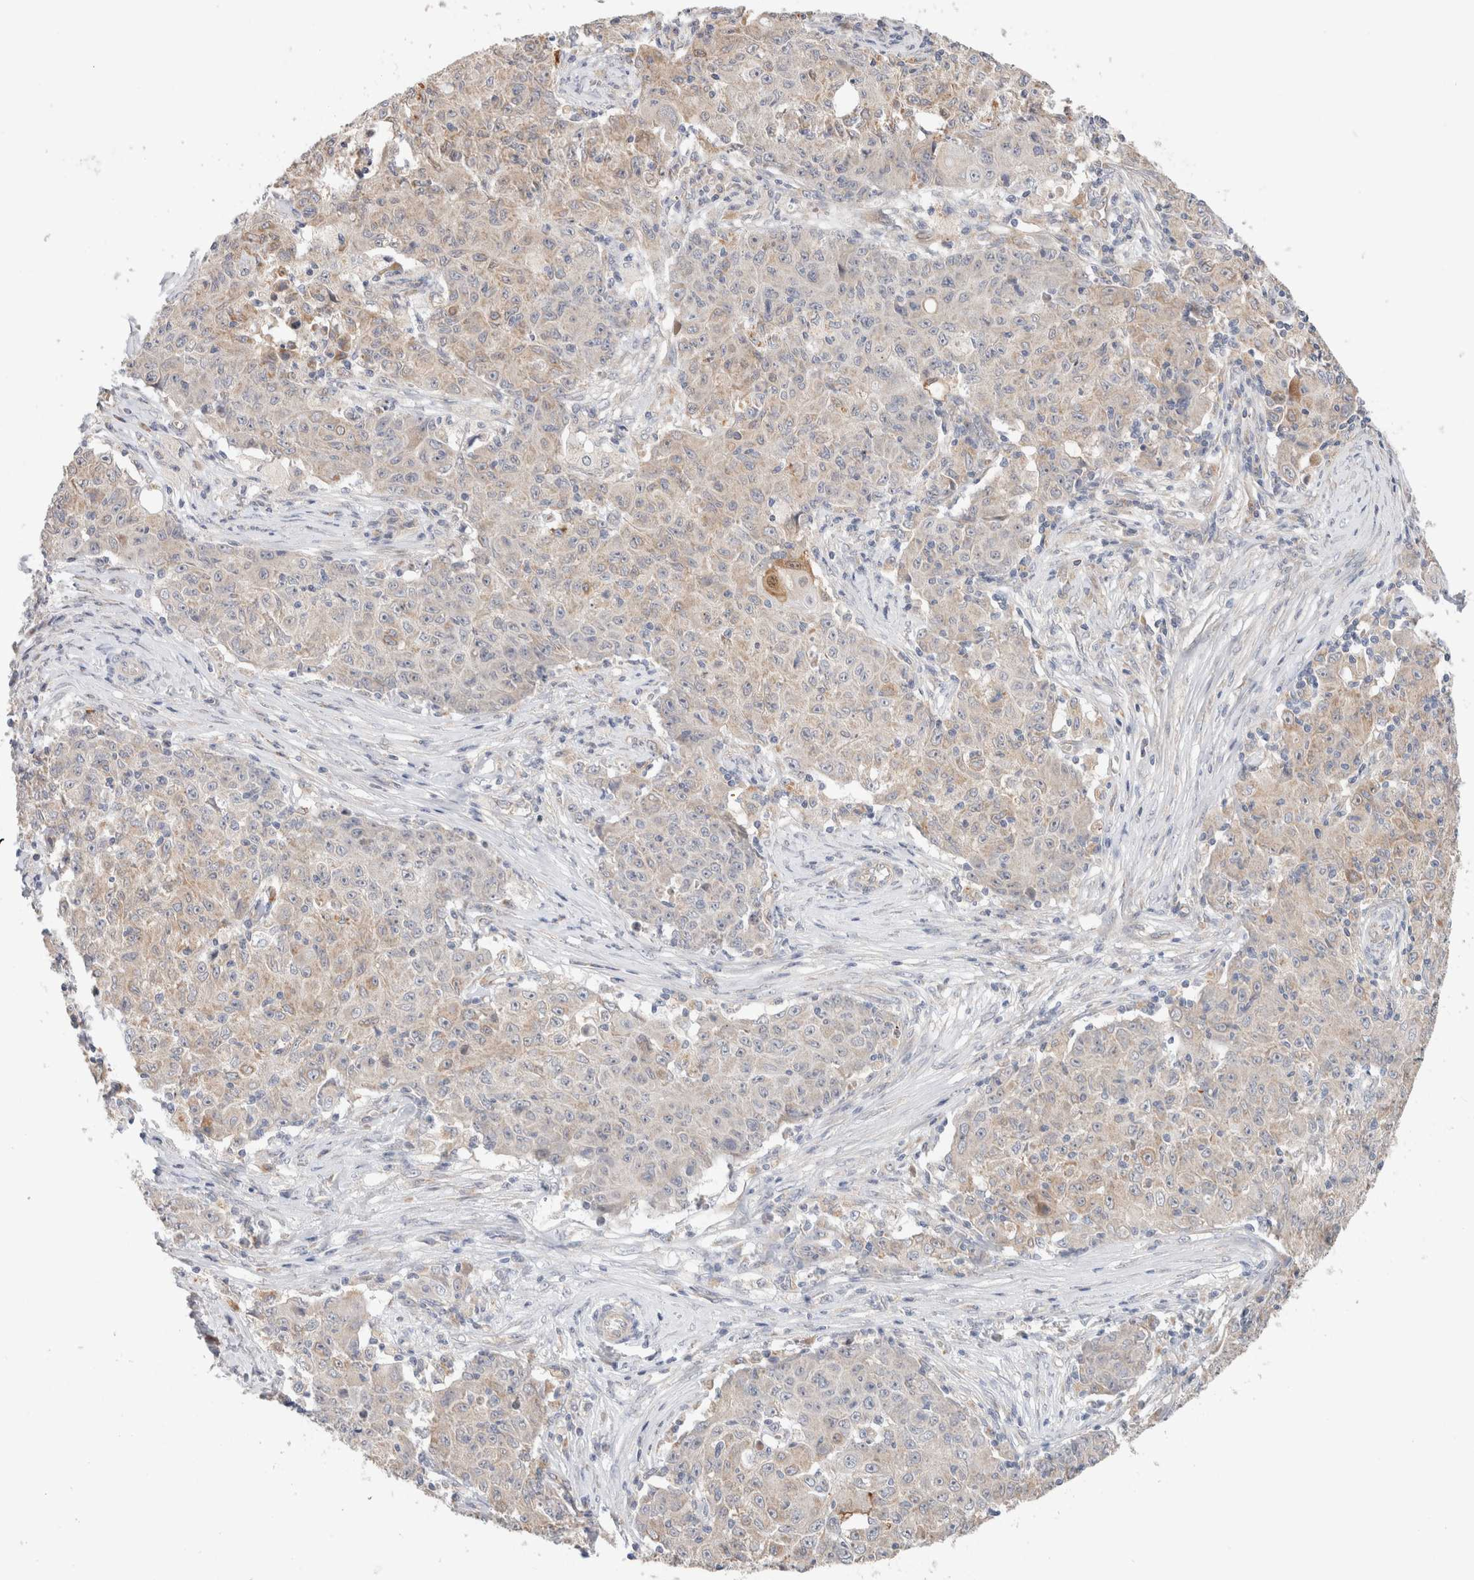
{"staining": {"intensity": "weak", "quantity": "<25%", "location": "cytoplasmic/membranous"}, "tissue": "ovarian cancer", "cell_type": "Tumor cells", "image_type": "cancer", "snomed": [{"axis": "morphology", "description": "Carcinoma, endometroid"}, {"axis": "topography", "description": "Ovary"}], "caption": "Immunohistochemistry of ovarian cancer shows no staining in tumor cells. (IHC, brightfield microscopy, high magnification).", "gene": "CA13", "patient": {"sex": "female", "age": 42}}